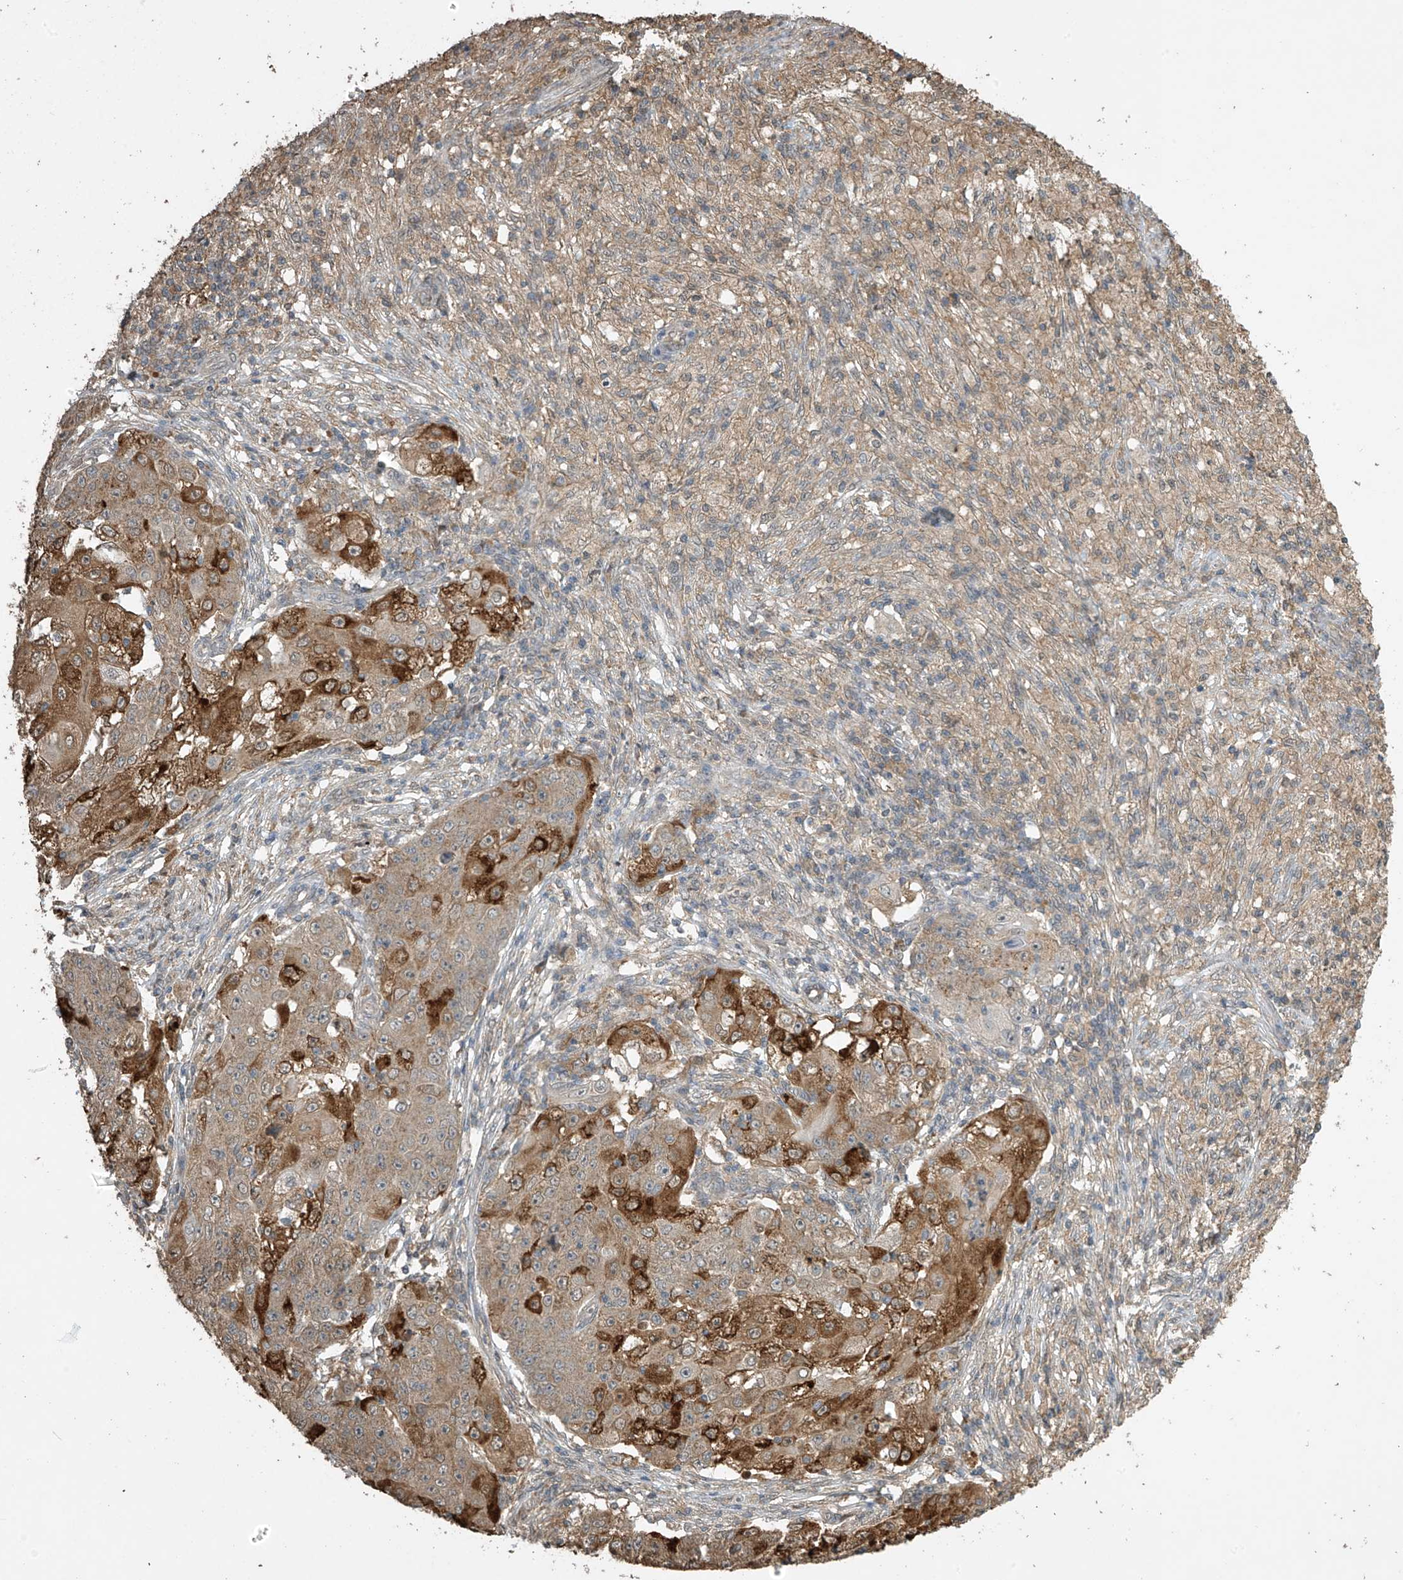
{"staining": {"intensity": "moderate", "quantity": "25%-75%", "location": "cytoplasmic/membranous"}, "tissue": "ovarian cancer", "cell_type": "Tumor cells", "image_type": "cancer", "snomed": [{"axis": "morphology", "description": "Carcinoma, endometroid"}, {"axis": "topography", "description": "Ovary"}], "caption": "This is a photomicrograph of IHC staining of ovarian endometroid carcinoma, which shows moderate staining in the cytoplasmic/membranous of tumor cells.", "gene": "SLFN14", "patient": {"sex": "female", "age": 42}}